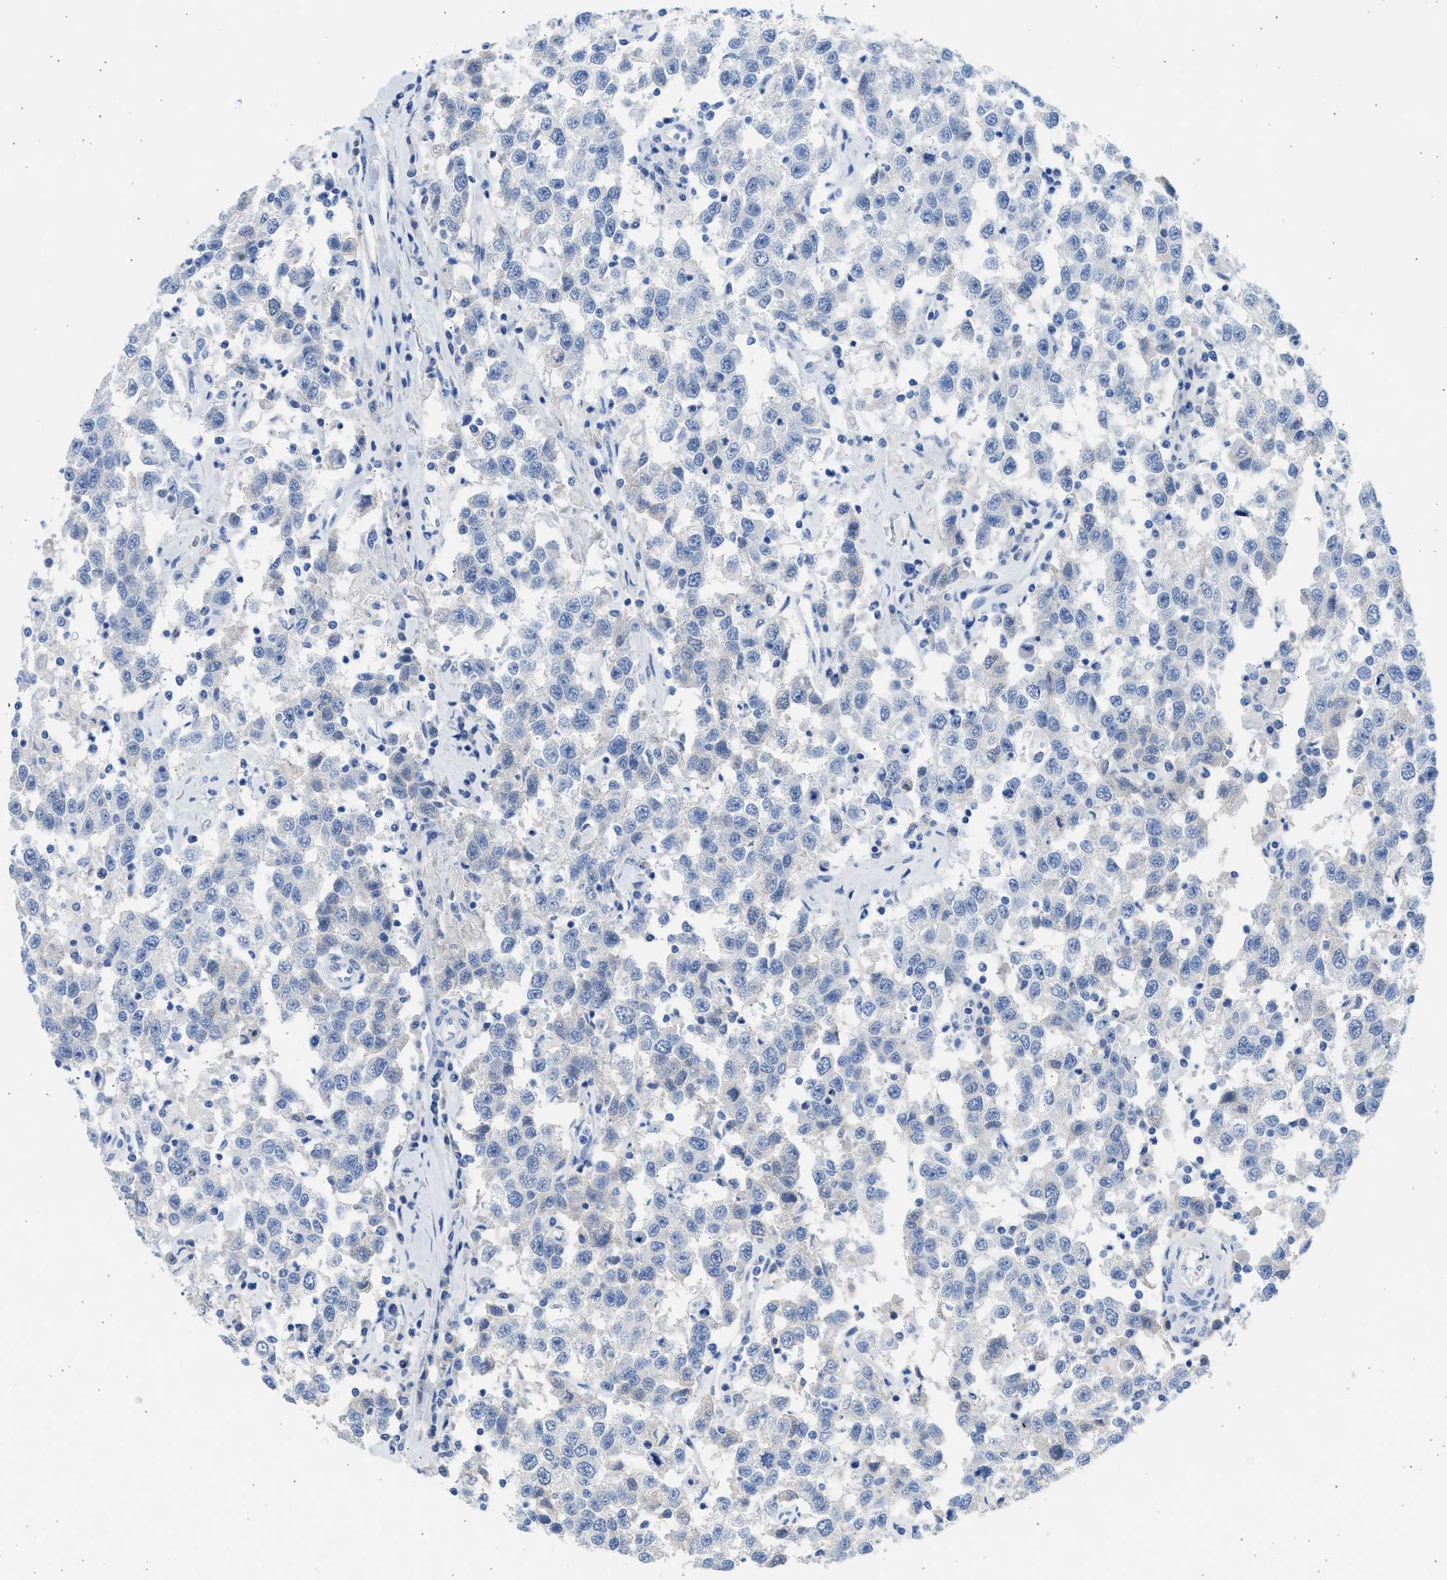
{"staining": {"intensity": "negative", "quantity": "none", "location": "none"}, "tissue": "testis cancer", "cell_type": "Tumor cells", "image_type": "cancer", "snomed": [{"axis": "morphology", "description": "Seminoma, NOS"}, {"axis": "topography", "description": "Testis"}], "caption": "DAB (3,3'-diaminobenzidine) immunohistochemical staining of human testis seminoma reveals no significant positivity in tumor cells. (Brightfield microscopy of DAB (3,3'-diaminobenzidine) immunohistochemistry (IHC) at high magnification).", "gene": "SPATA3", "patient": {"sex": "male", "age": 41}}